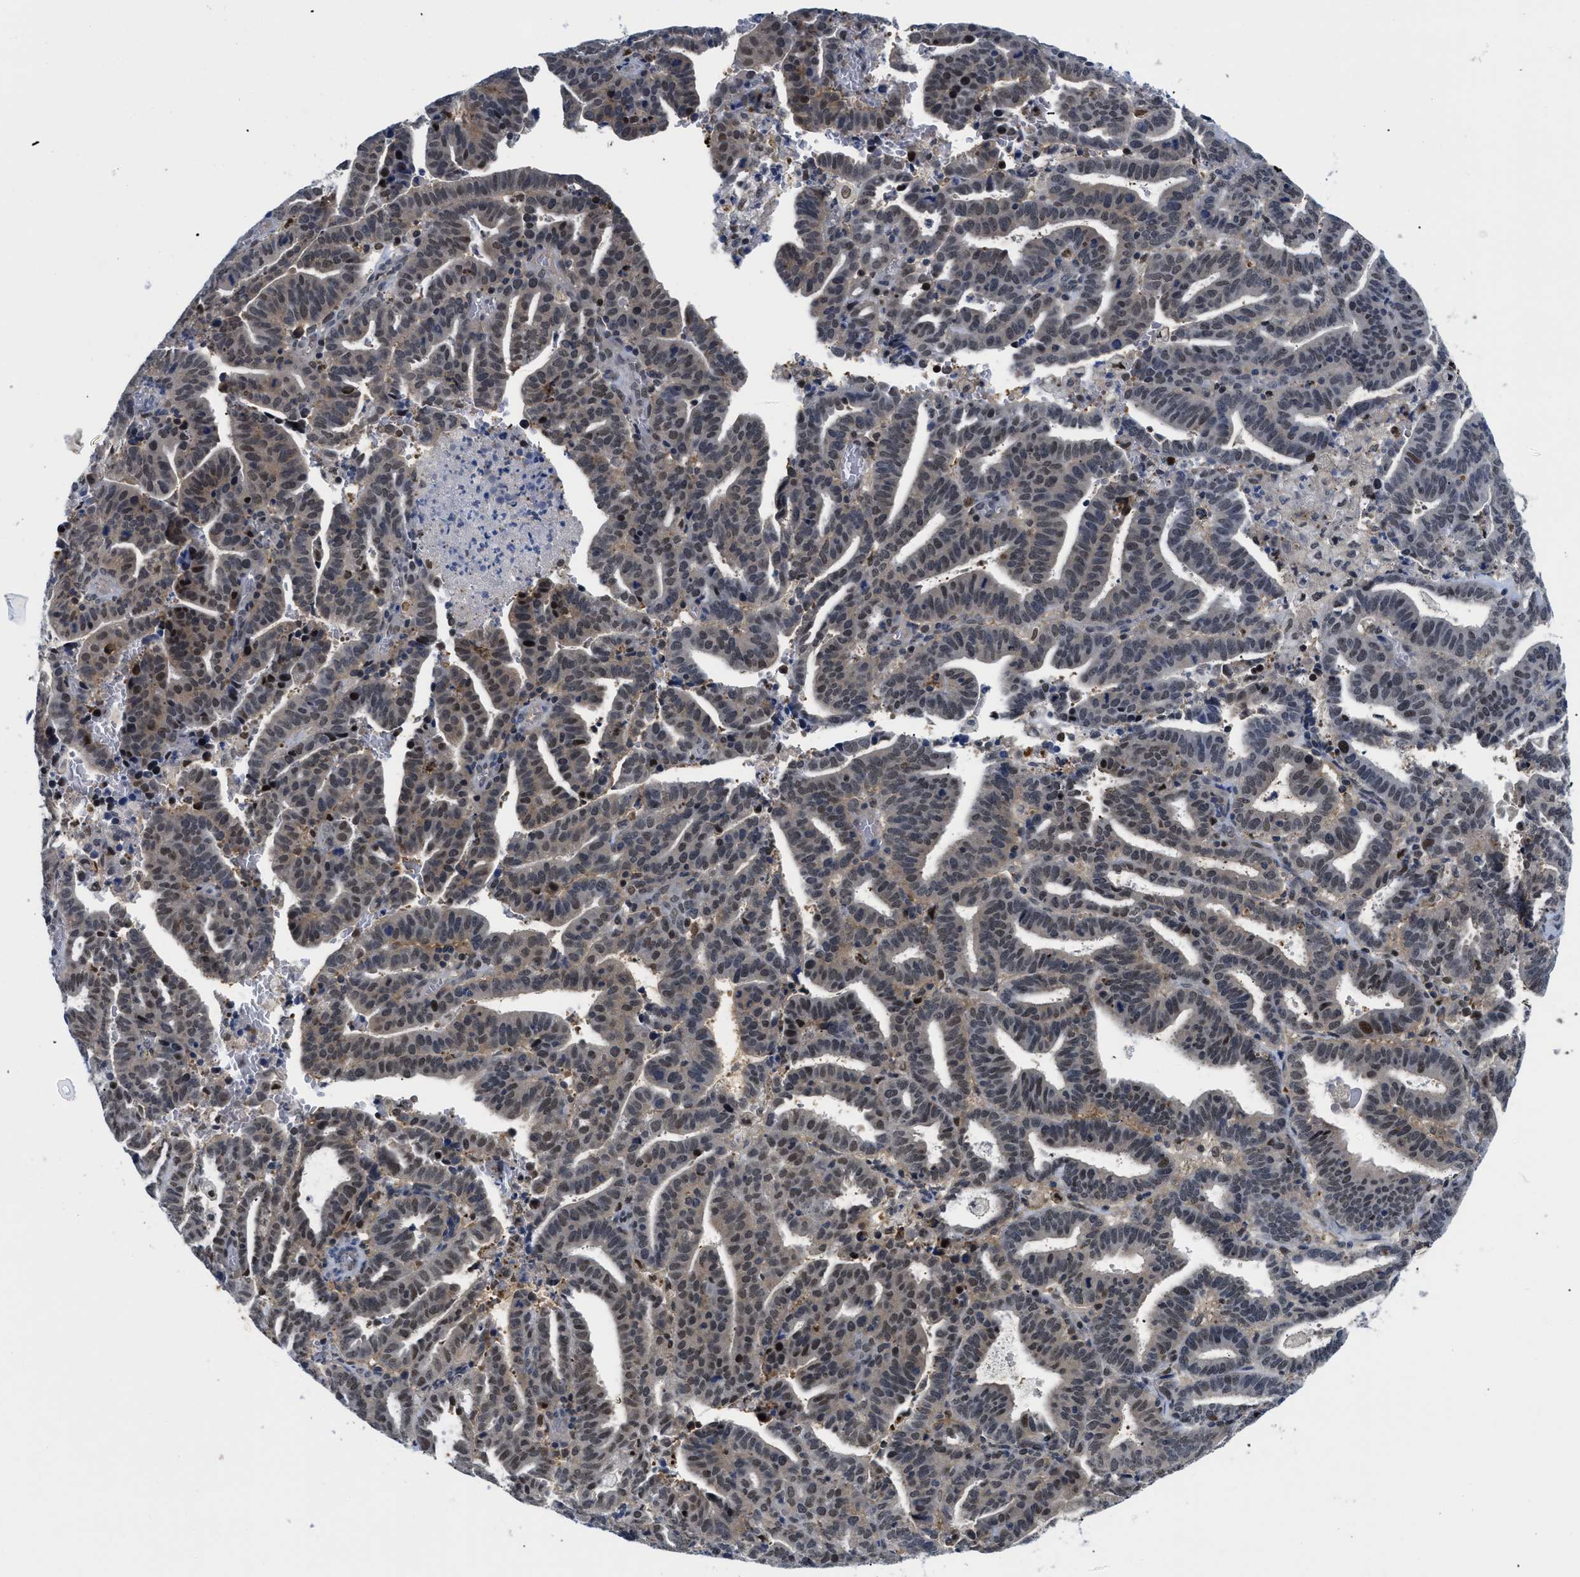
{"staining": {"intensity": "moderate", "quantity": "25%-75%", "location": "nuclear"}, "tissue": "endometrial cancer", "cell_type": "Tumor cells", "image_type": "cancer", "snomed": [{"axis": "morphology", "description": "Adenocarcinoma, NOS"}, {"axis": "topography", "description": "Uterus"}], "caption": "Immunohistochemical staining of human endometrial cancer shows medium levels of moderate nuclear protein positivity in about 25%-75% of tumor cells. (DAB IHC, brown staining for protein, blue staining for nuclei).", "gene": "SLC29A2", "patient": {"sex": "female", "age": 83}}